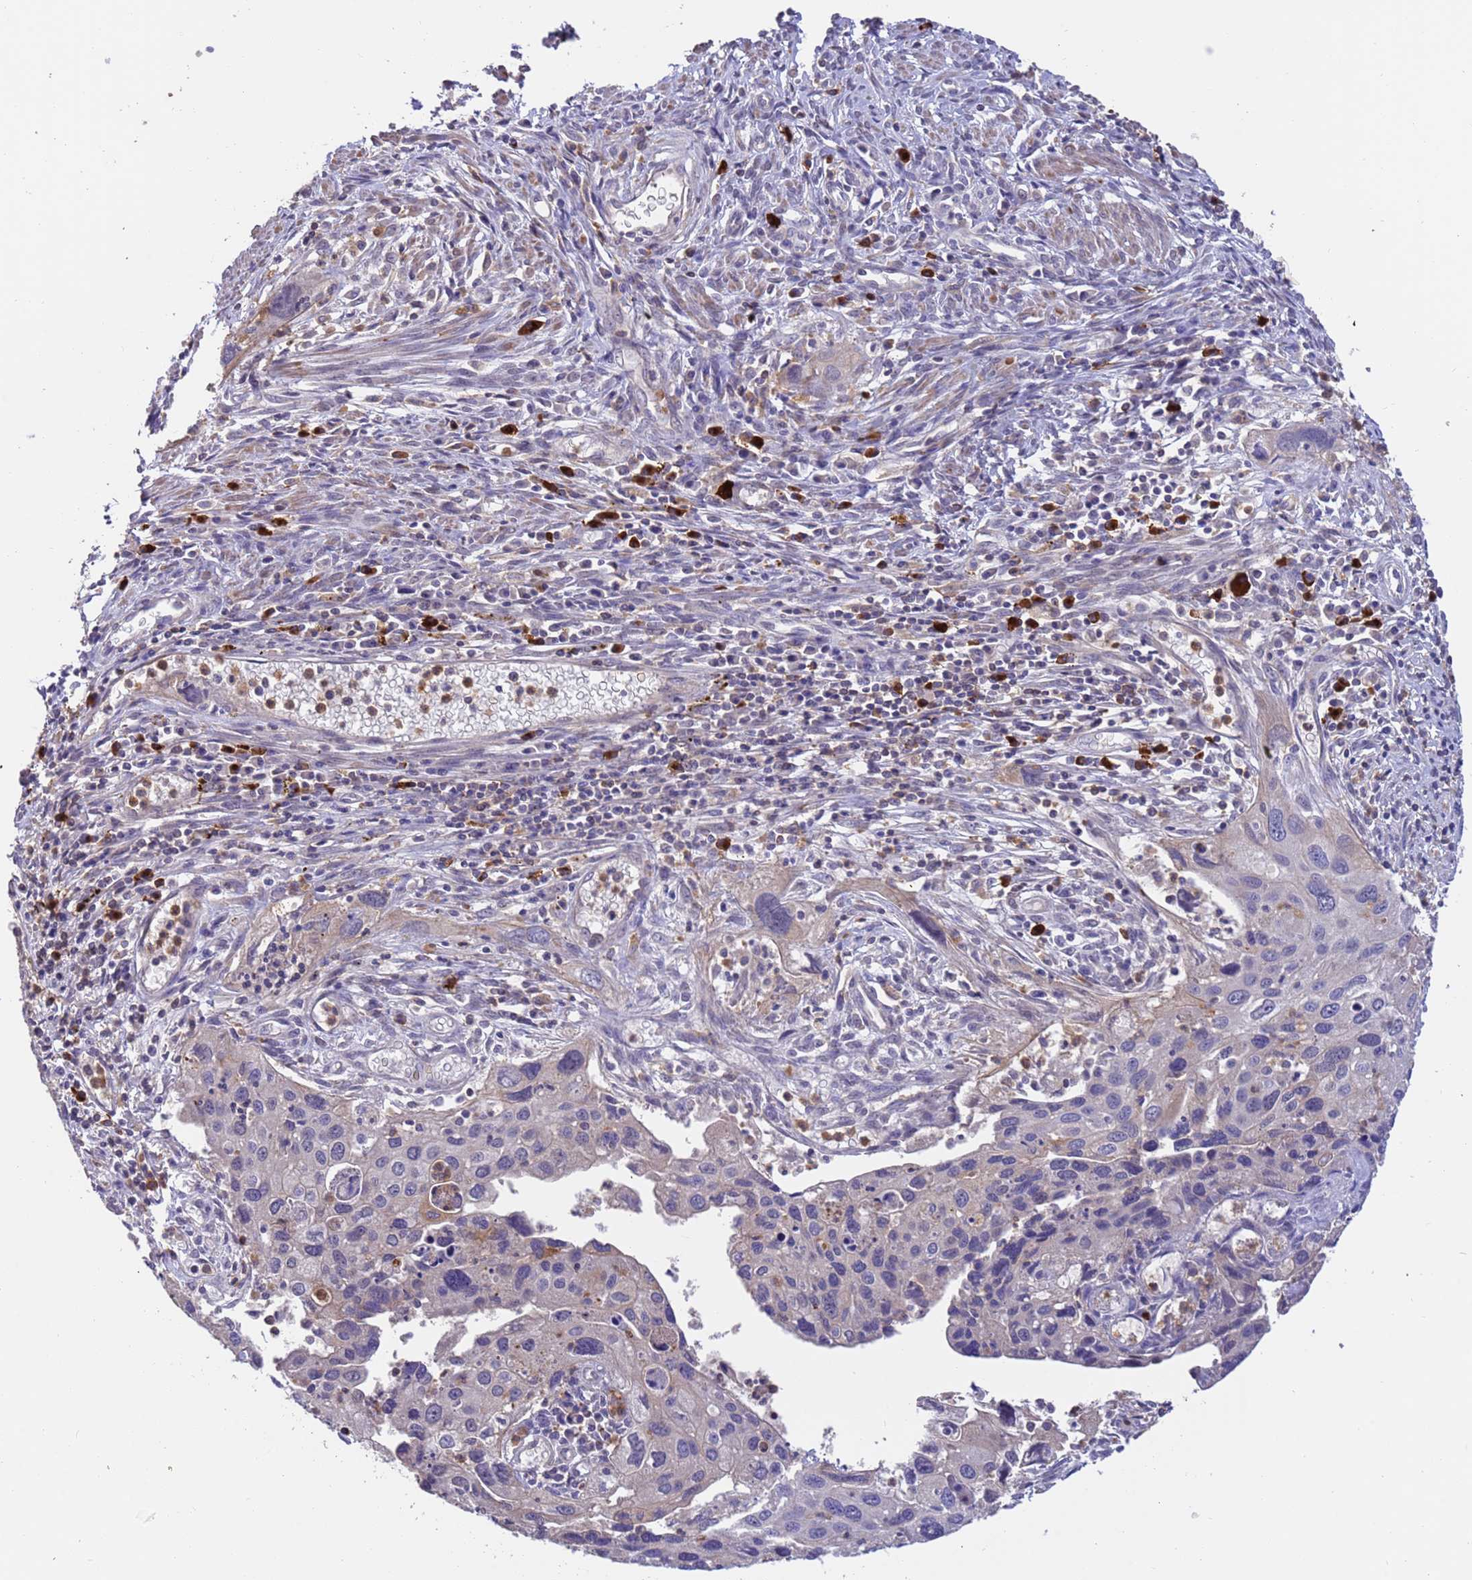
{"staining": {"intensity": "negative", "quantity": "none", "location": "none"}, "tissue": "cervical cancer", "cell_type": "Tumor cells", "image_type": "cancer", "snomed": [{"axis": "morphology", "description": "Squamous cell carcinoma, NOS"}, {"axis": "topography", "description": "Cervix"}], "caption": "High power microscopy histopathology image of an IHC histopathology image of cervical cancer (squamous cell carcinoma), revealing no significant staining in tumor cells. (DAB immunohistochemistry (IHC) with hematoxylin counter stain).", "gene": "AMPD3", "patient": {"sex": "female", "age": 55}}